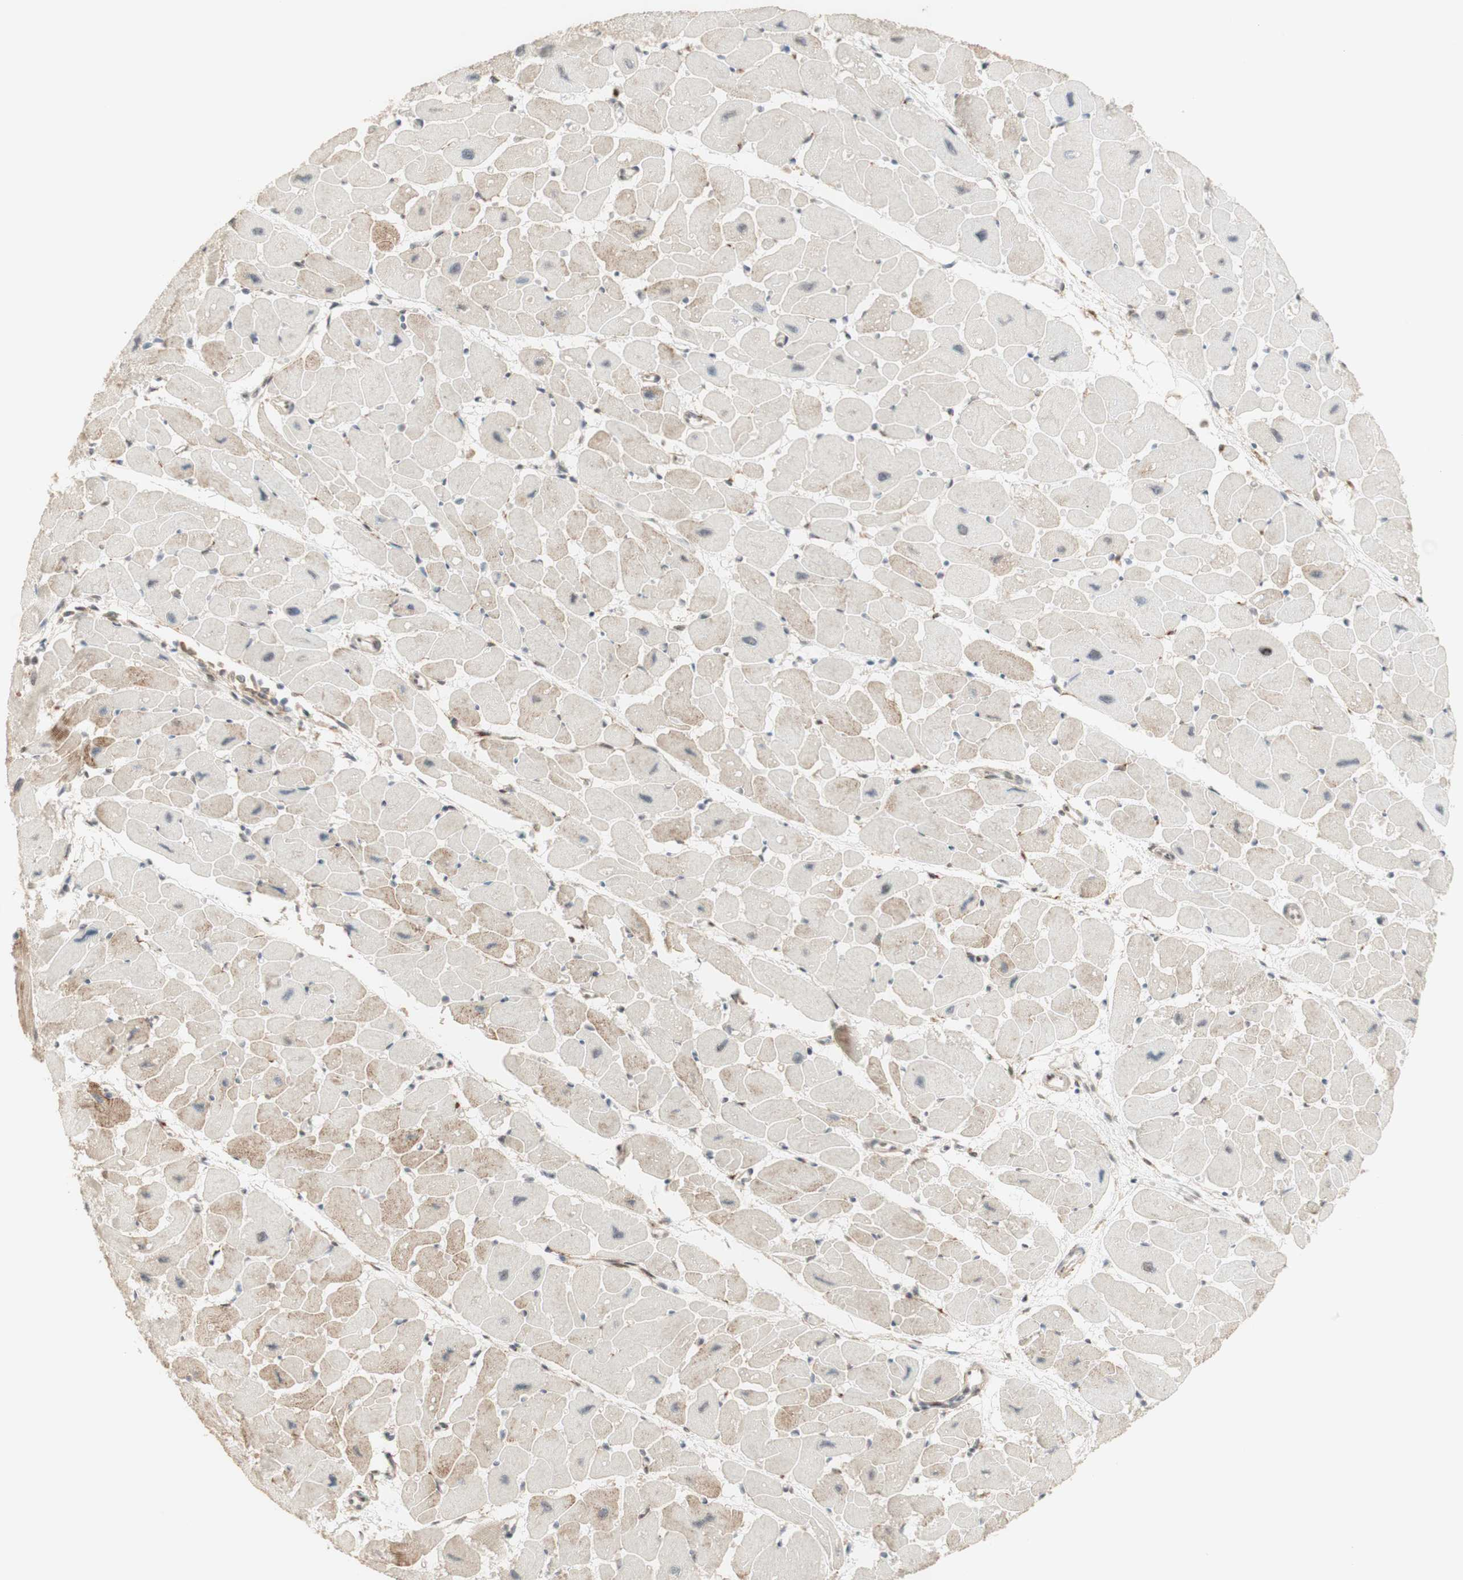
{"staining": {"intensity": "moderate", "quantity": "25%-75%", "location": "cytoplasmic/membranous"}, "tissue": "heart muscle", "cell_type": "Cardiomyocytes", "image_type": "normal", "snomed": [{"axis": "morphology", "description": "Normal tissue, NOS"}, {"axis": "topography", "description": "Heart"}], "caption": "DAB immunohistochemical staining of normal heart muscle exhibits moderate cytoplasmic/membranous protein positivity in approximately 25%-75% of cardiomyocytes.", "gene": "FOXP1", "patient": {"sex": "female", "age": 54}}